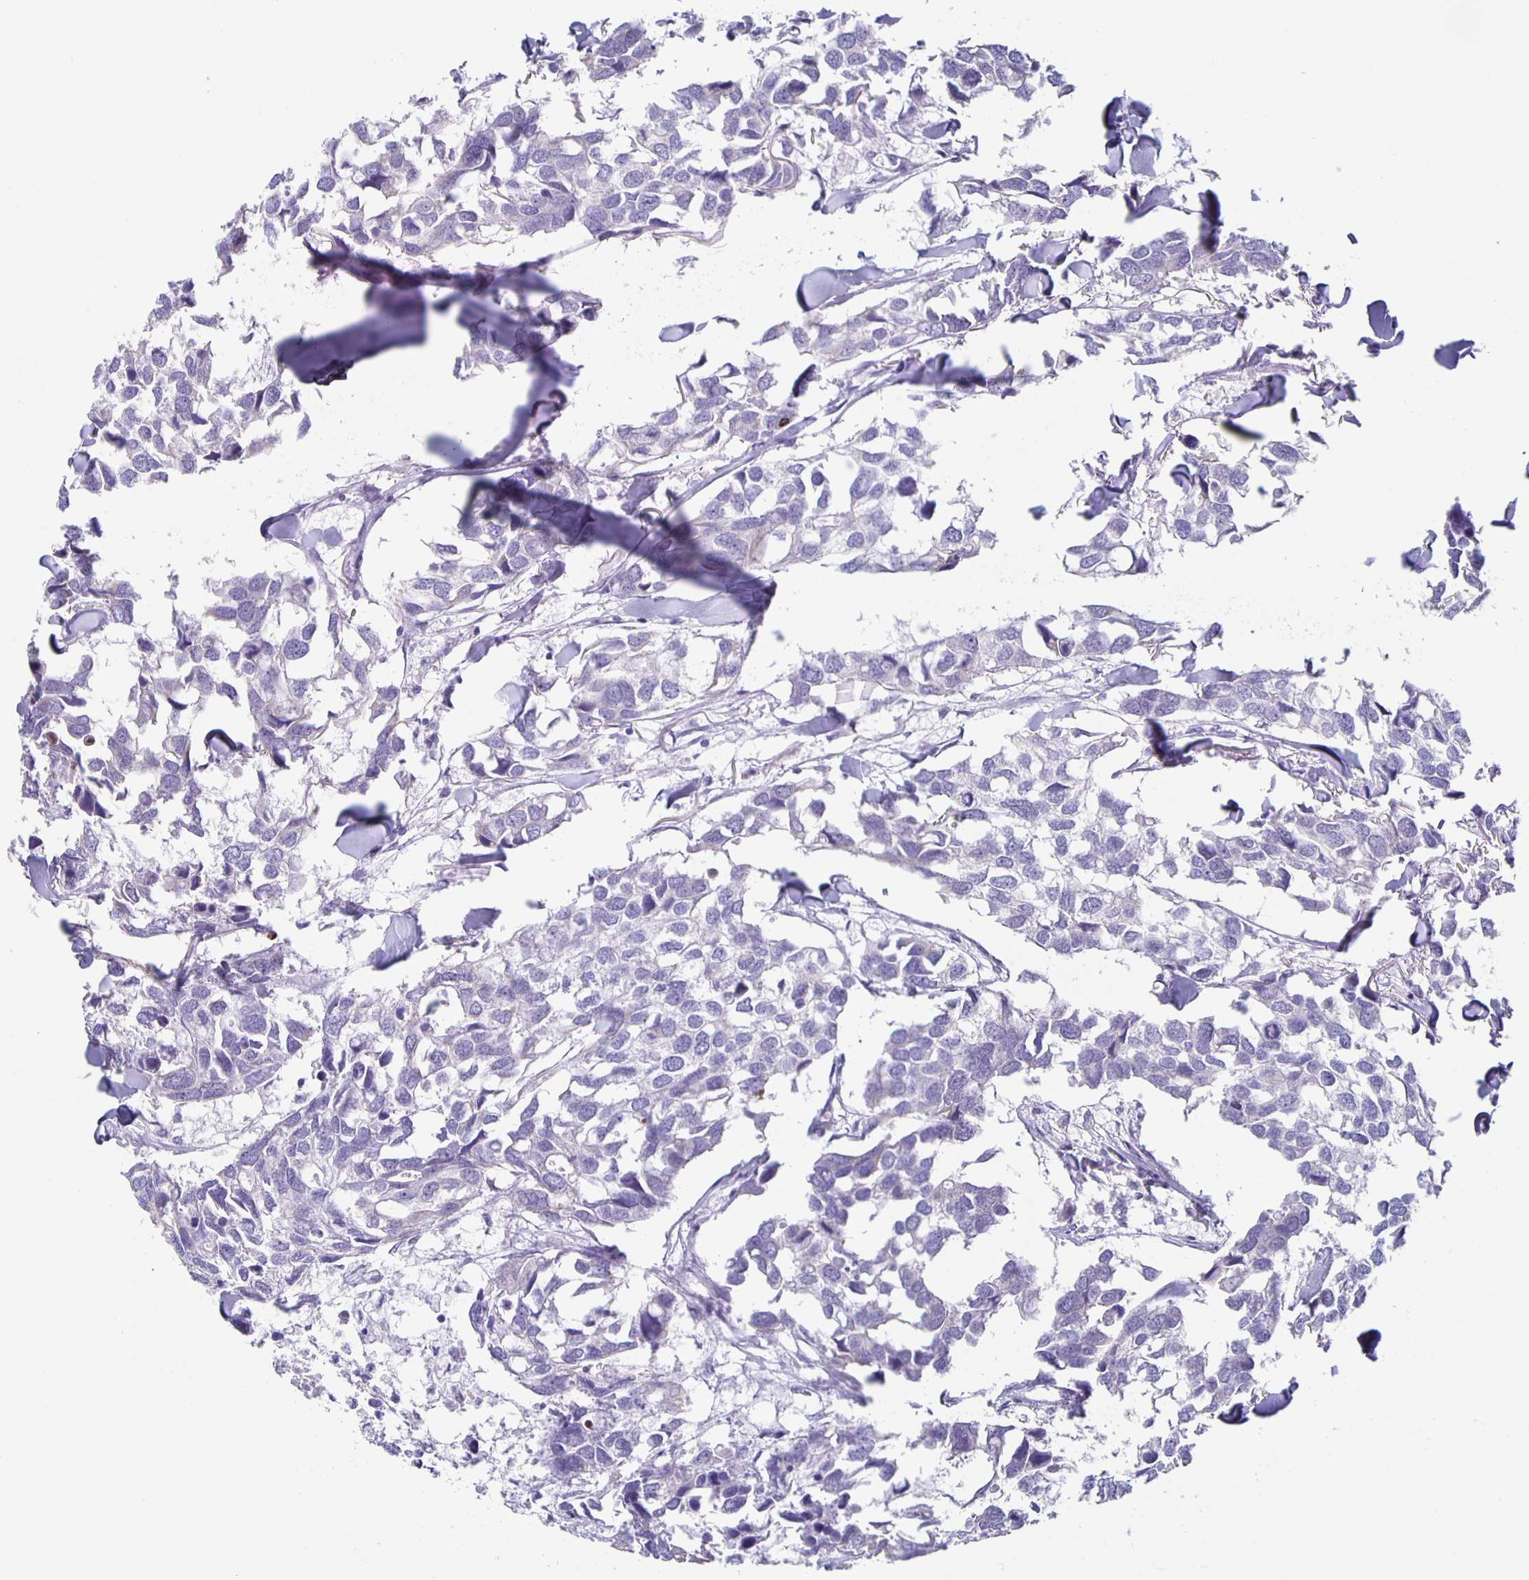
{"staining": {"intensity": "negative", "quantity": "none", "location": "none"}, "tissue": "breast cancer", "cell_type": "Tumor cells", "image_type": "cancer", "snomed": [{"axis": "morphology", "description": "Duct carcinoma"}, {"axis": "topography", "description": "Breast"}], "caption": "The histopathology image demonstrates no significant staining in tumor cells of breast cancer (invasive ductal carcinoma).", "gene": "TPPP", "patient": {"sex": "female", "age": 83}}